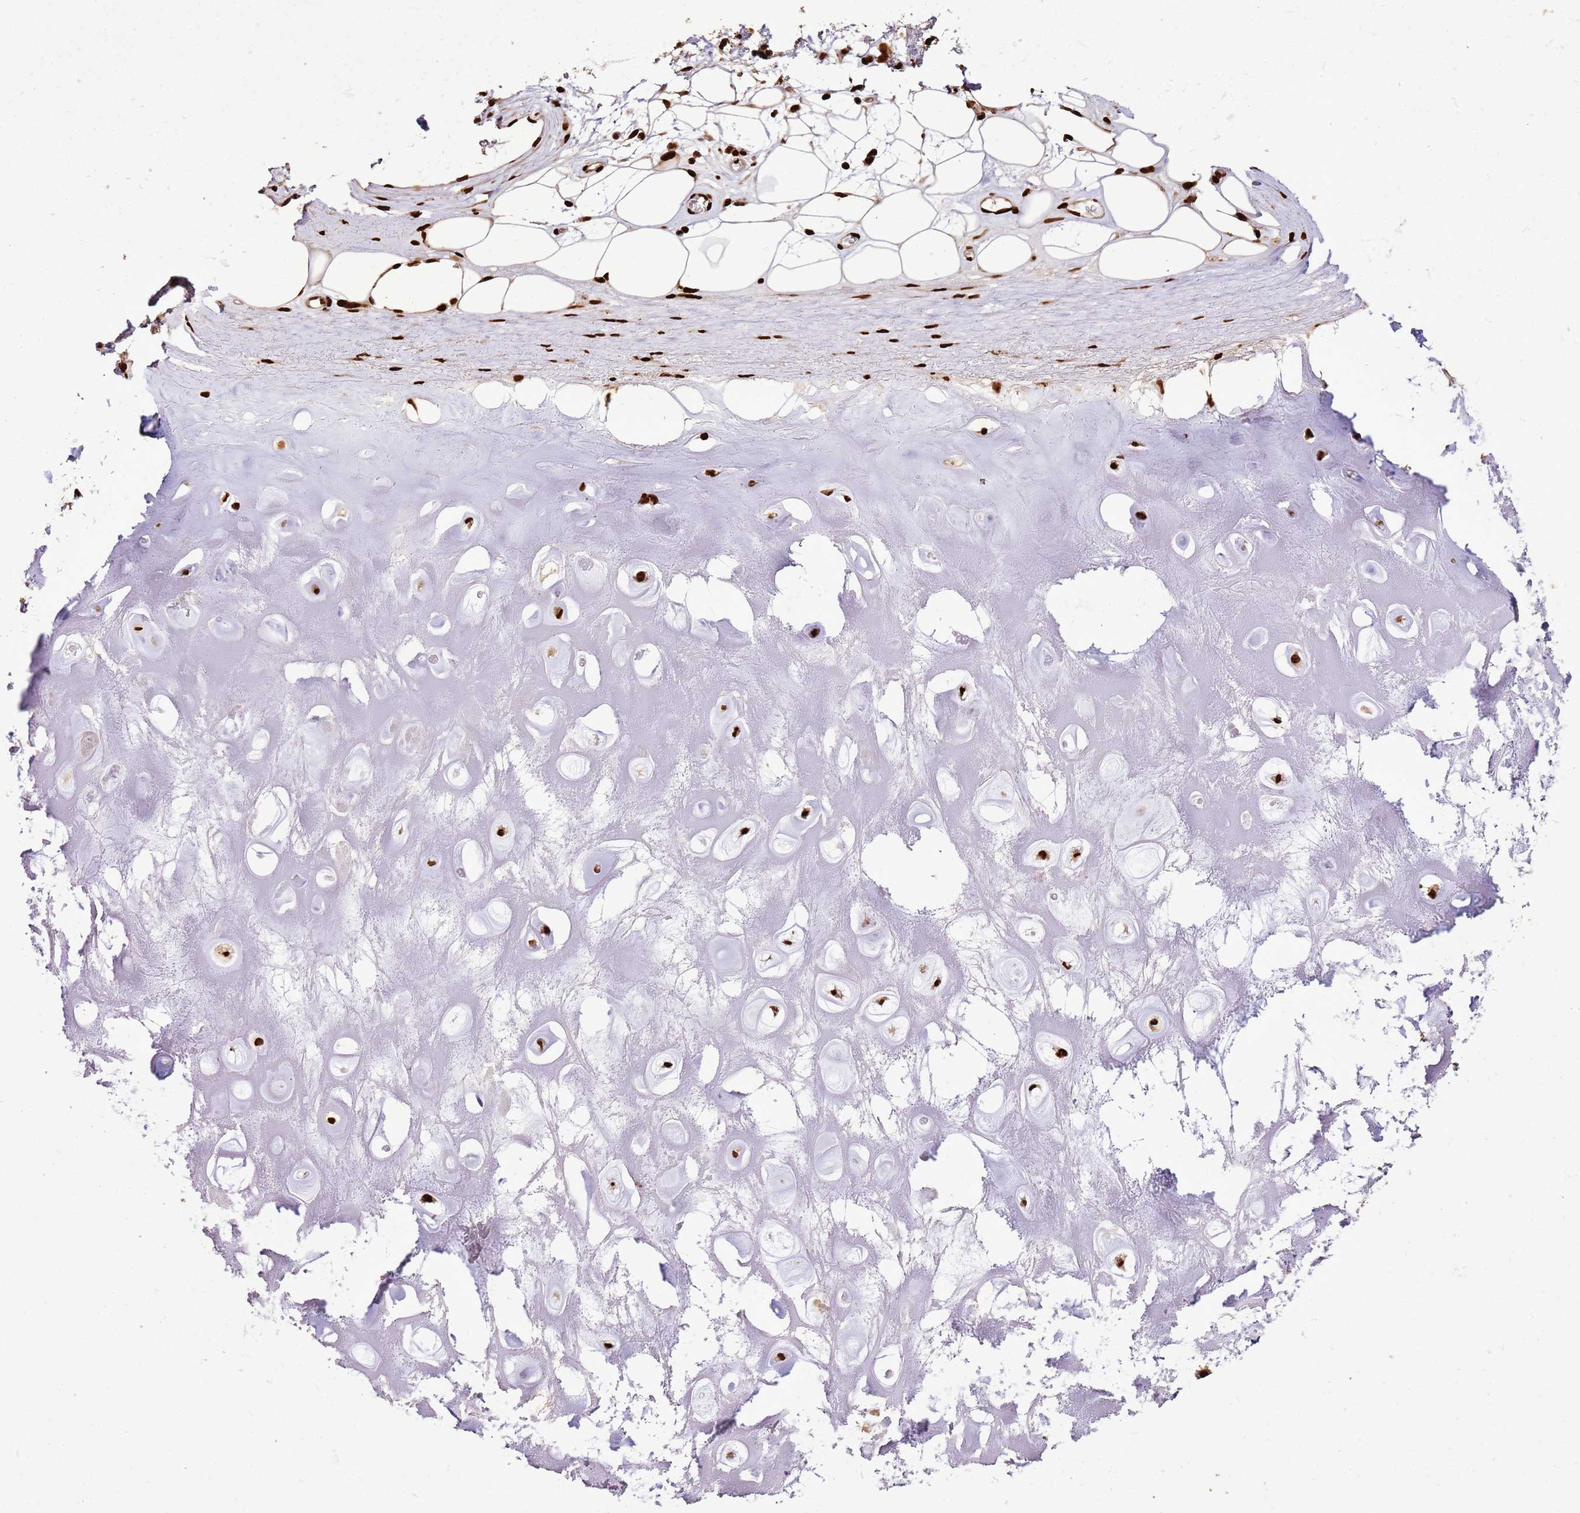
{"staining": {"intensity": "strong", "quantity": ">75%", "location": "nuclear"}, "tissue": "adipose tissue", "cell_type": "Adipocytes", "image_type": "normal", "snomed": [{"axis": "morphology", "description": "Normal tissue, NOS"}, {"axis": "topography", "description": "Cartilage tissue"}], "caption": "A high-resolution micrograph shows IHC staining of unremarkable adipose tissue, which shows strong nuclear expression in approximately >75% of adipocytes.", "gene": "HNRNPAB", "patient": {"sex": "male", "age": 81}}